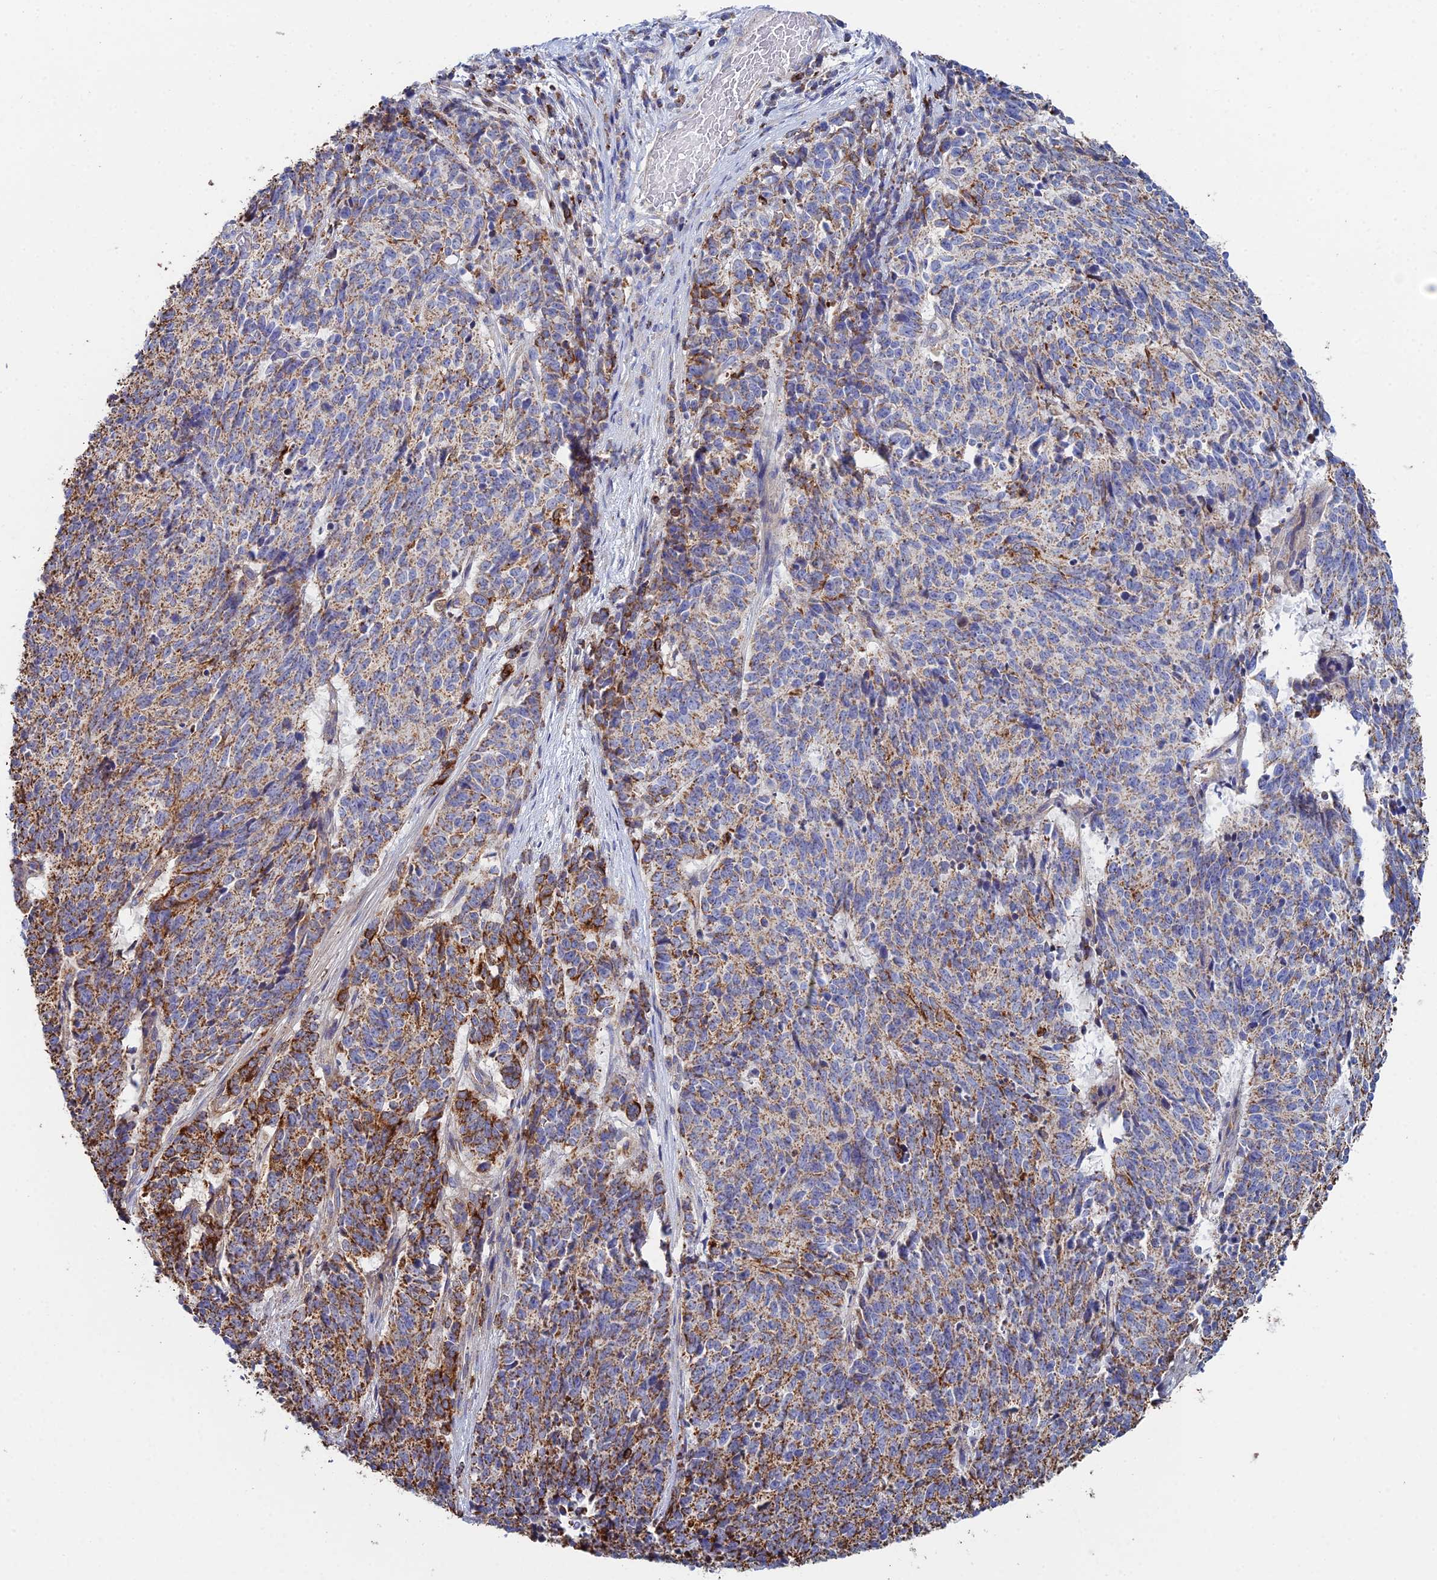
{"staining": {"intensity": "strong", "quantity": "25%-75%", "location": "cytoplasmic/membranous"}, "tissue": "cervical cancer", "cell_type": "Tumor cells", "image_type": "cancer", "snomed": [{"axis": "morphology", "description": "Squamous cell carcinoma, NOS"}, {"axis": "topography", "description": "Cervix"}], "caption": "There is high levels of strong cytoplasmic/membranous staining in tumor cells of squamous cell carcinoma (cervical), as demonstrated by immunohistochemical staining (brown color).", "gene": "SPOCK2", "patient": {"sex": "female", "age": 29}}